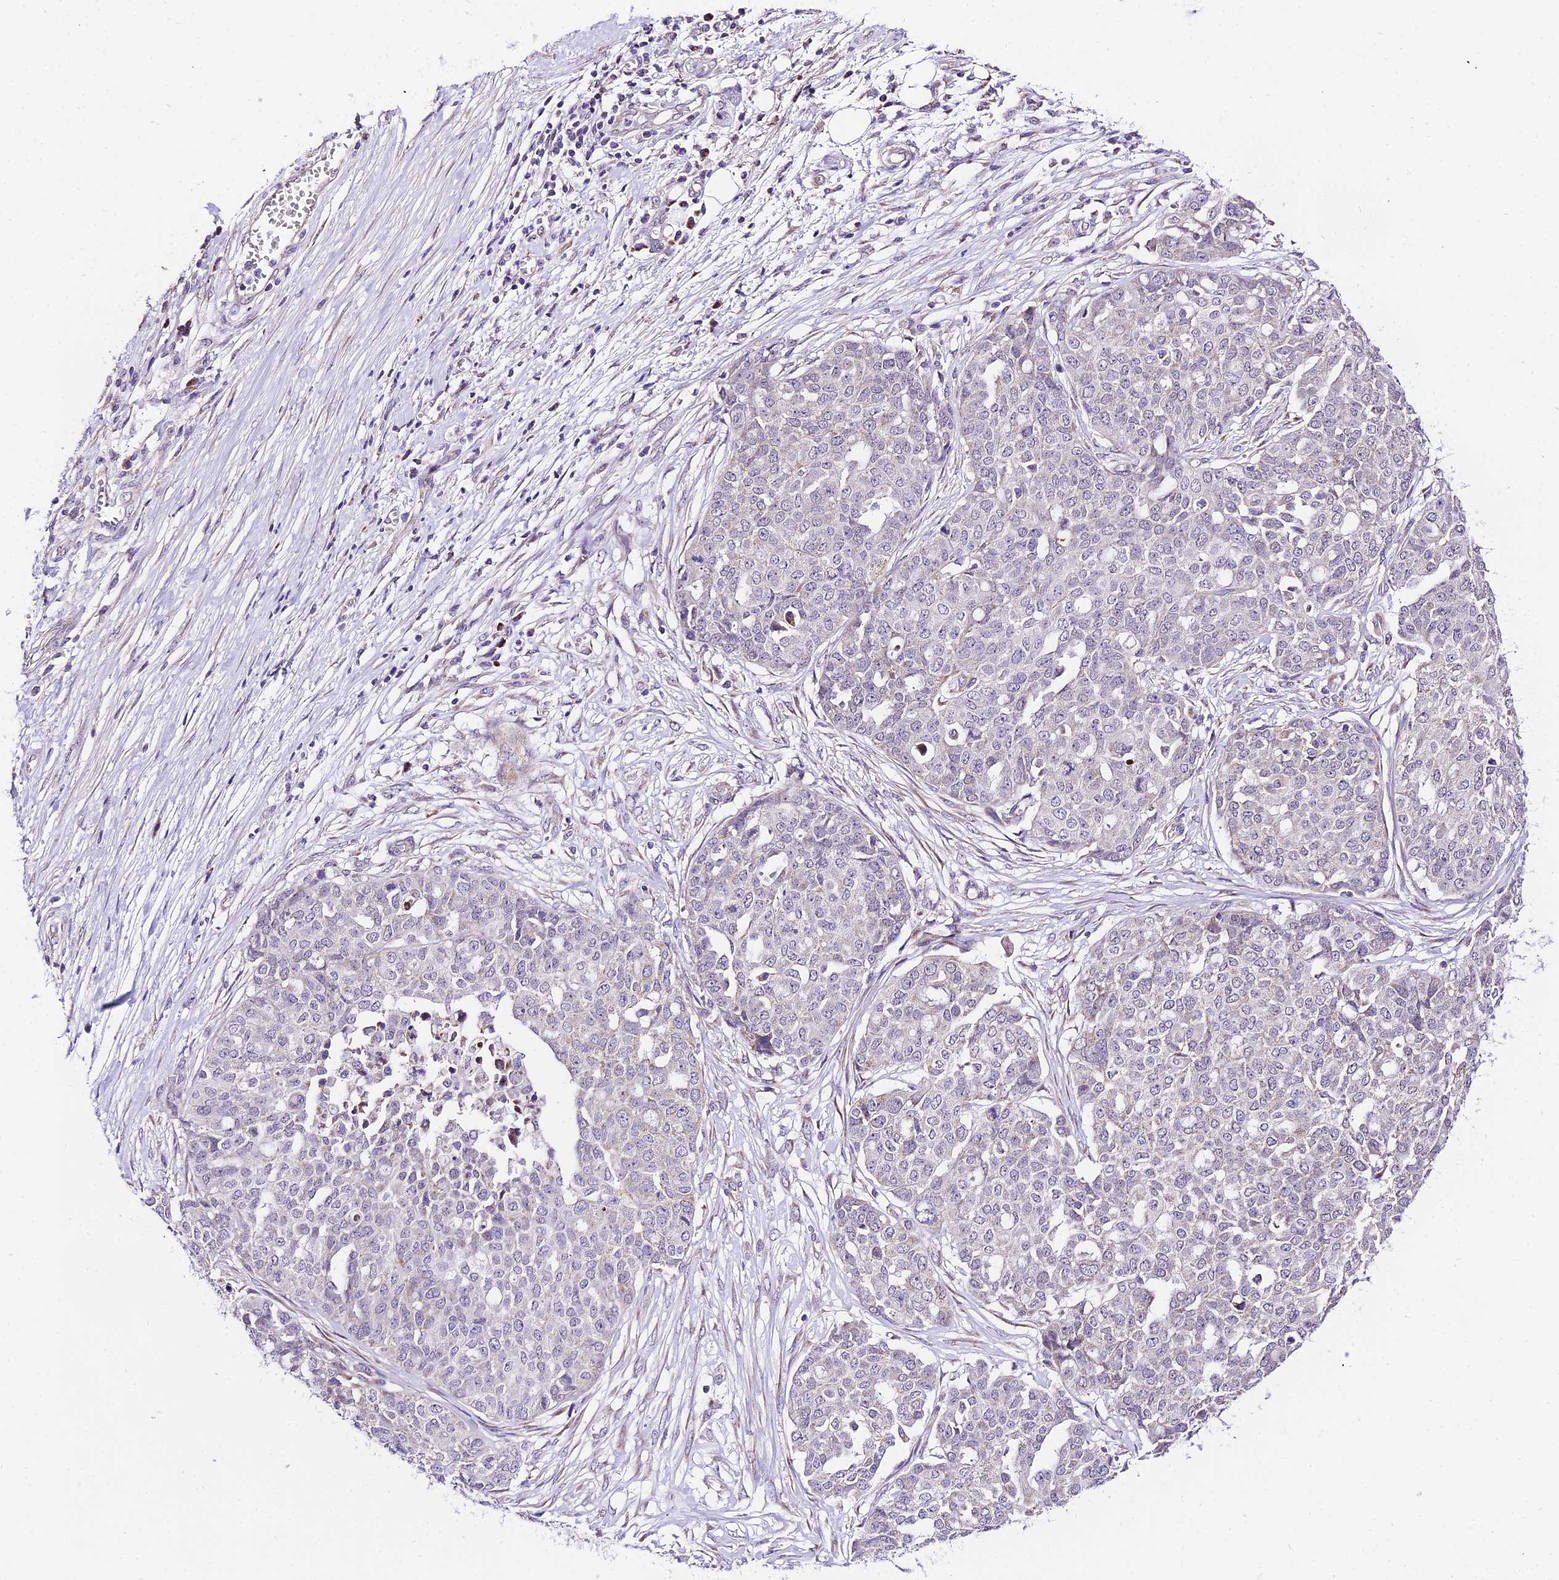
{"staining": {"intensity": "negative", "quantity": "none", "location": "none"}, "tissue": "ovarian cancer", "cell_type": "Tumor cells", "image_type": "cancer", "snomed": [{"axis": "morphology", "description": "Cystadenocarcinoma, serous, NOS"}, {"axis": "topography", "description": "Soft tissue"}, {"axis": "topography", "description": "Ovary"}], "caption": "Human serous cystadenocarcinoma (ovarian) stained for a protein using immunohistochemistry reveals no expression in tumor cells.", "gene": "ATP5PB", "patient": {"sex": "female", "age": 57}}